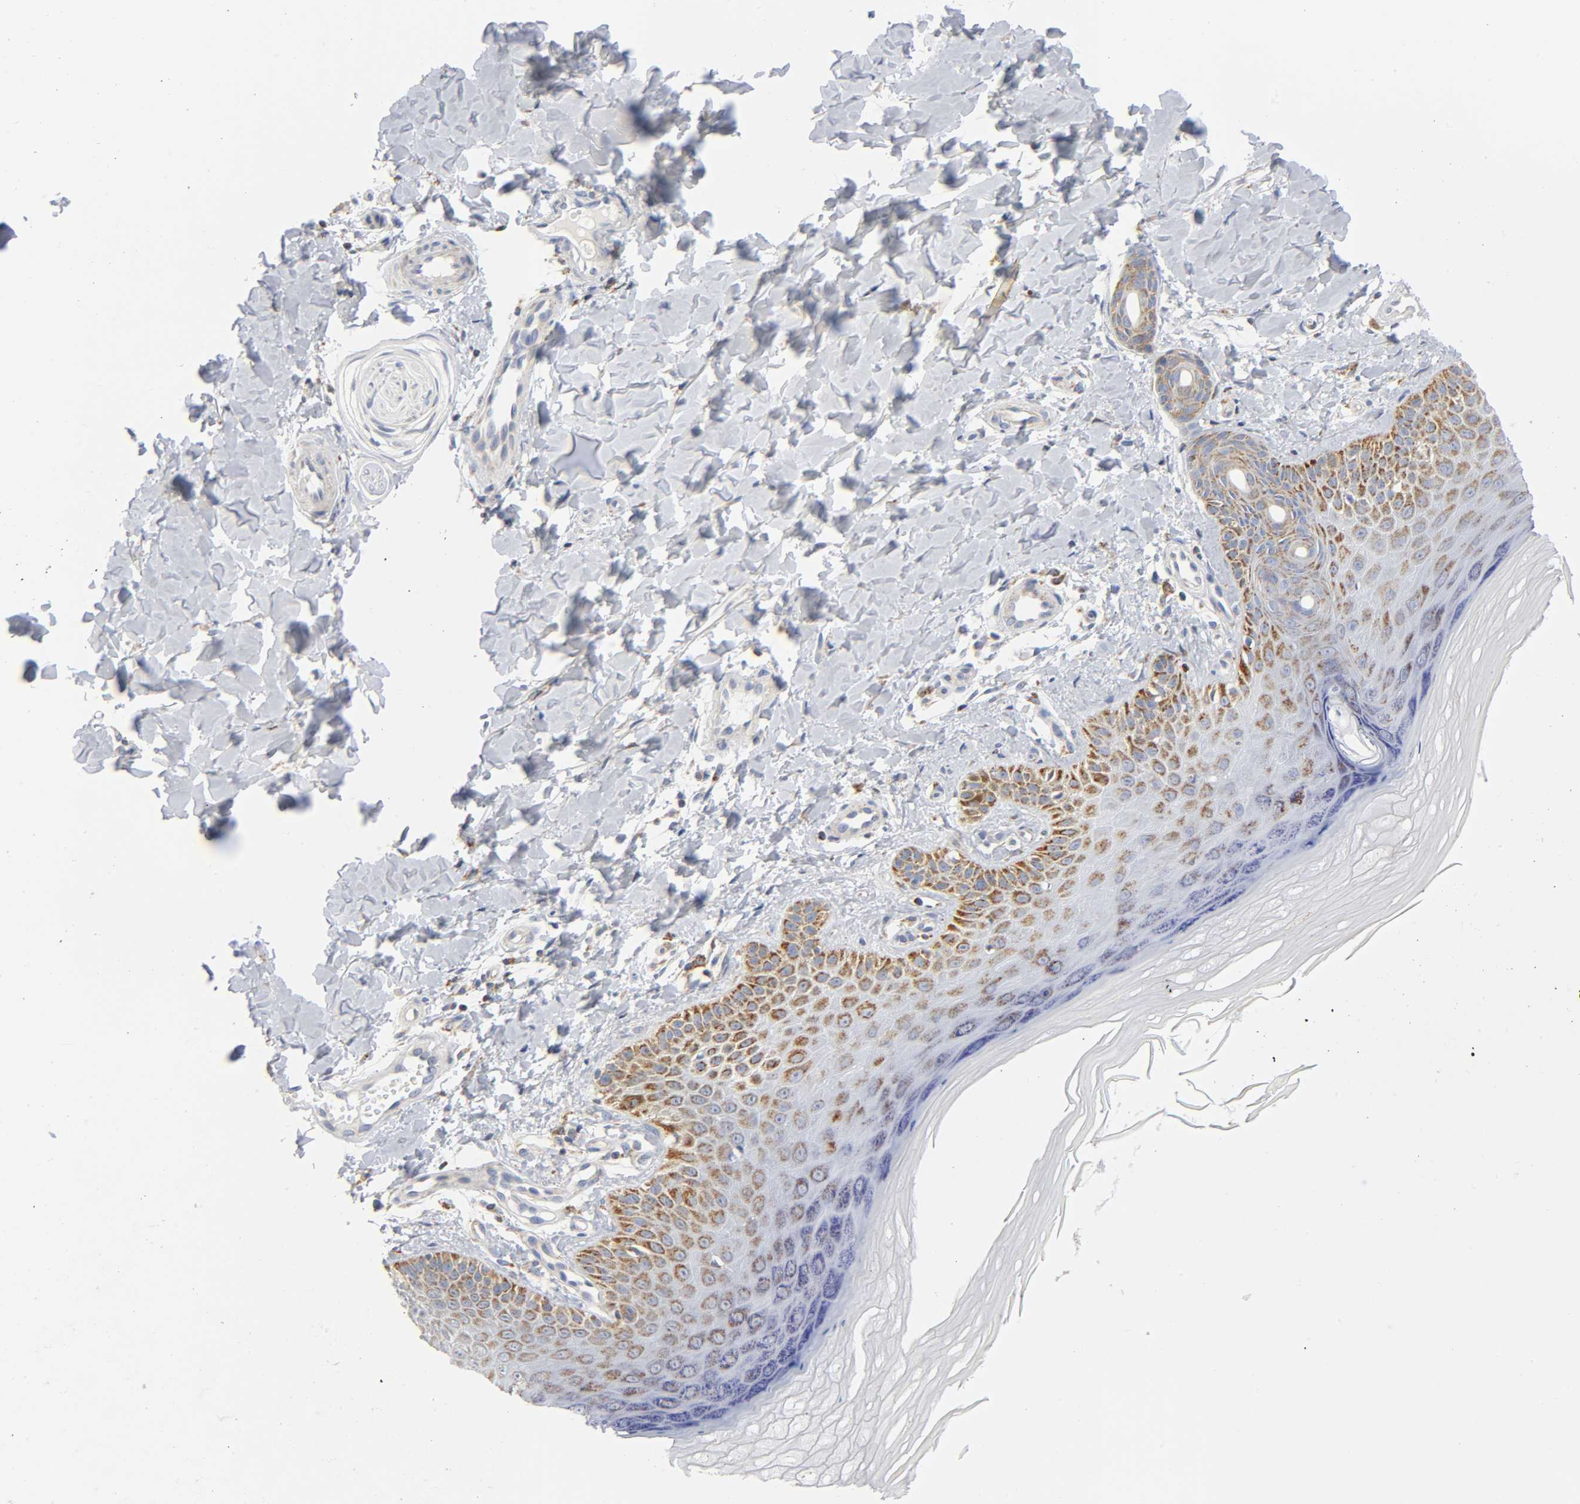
{"staining": {"intensity": "negative", "quantity": "none", "location": "none"}, "tissue": "skin", "cell_type": "Fibroblasts", "image_type": "normal", "snomed": [{"axis": "morphology", "description": "Normal tissue, NOS"}, {"axis": "topography", "description": "Skin"}], "caption": "This is an IHC micrograph of unremarkable human skin. There is no expression in fibroblasts.", "gene": "BAK1", "patient": {"sex": "male", "age": 26}}